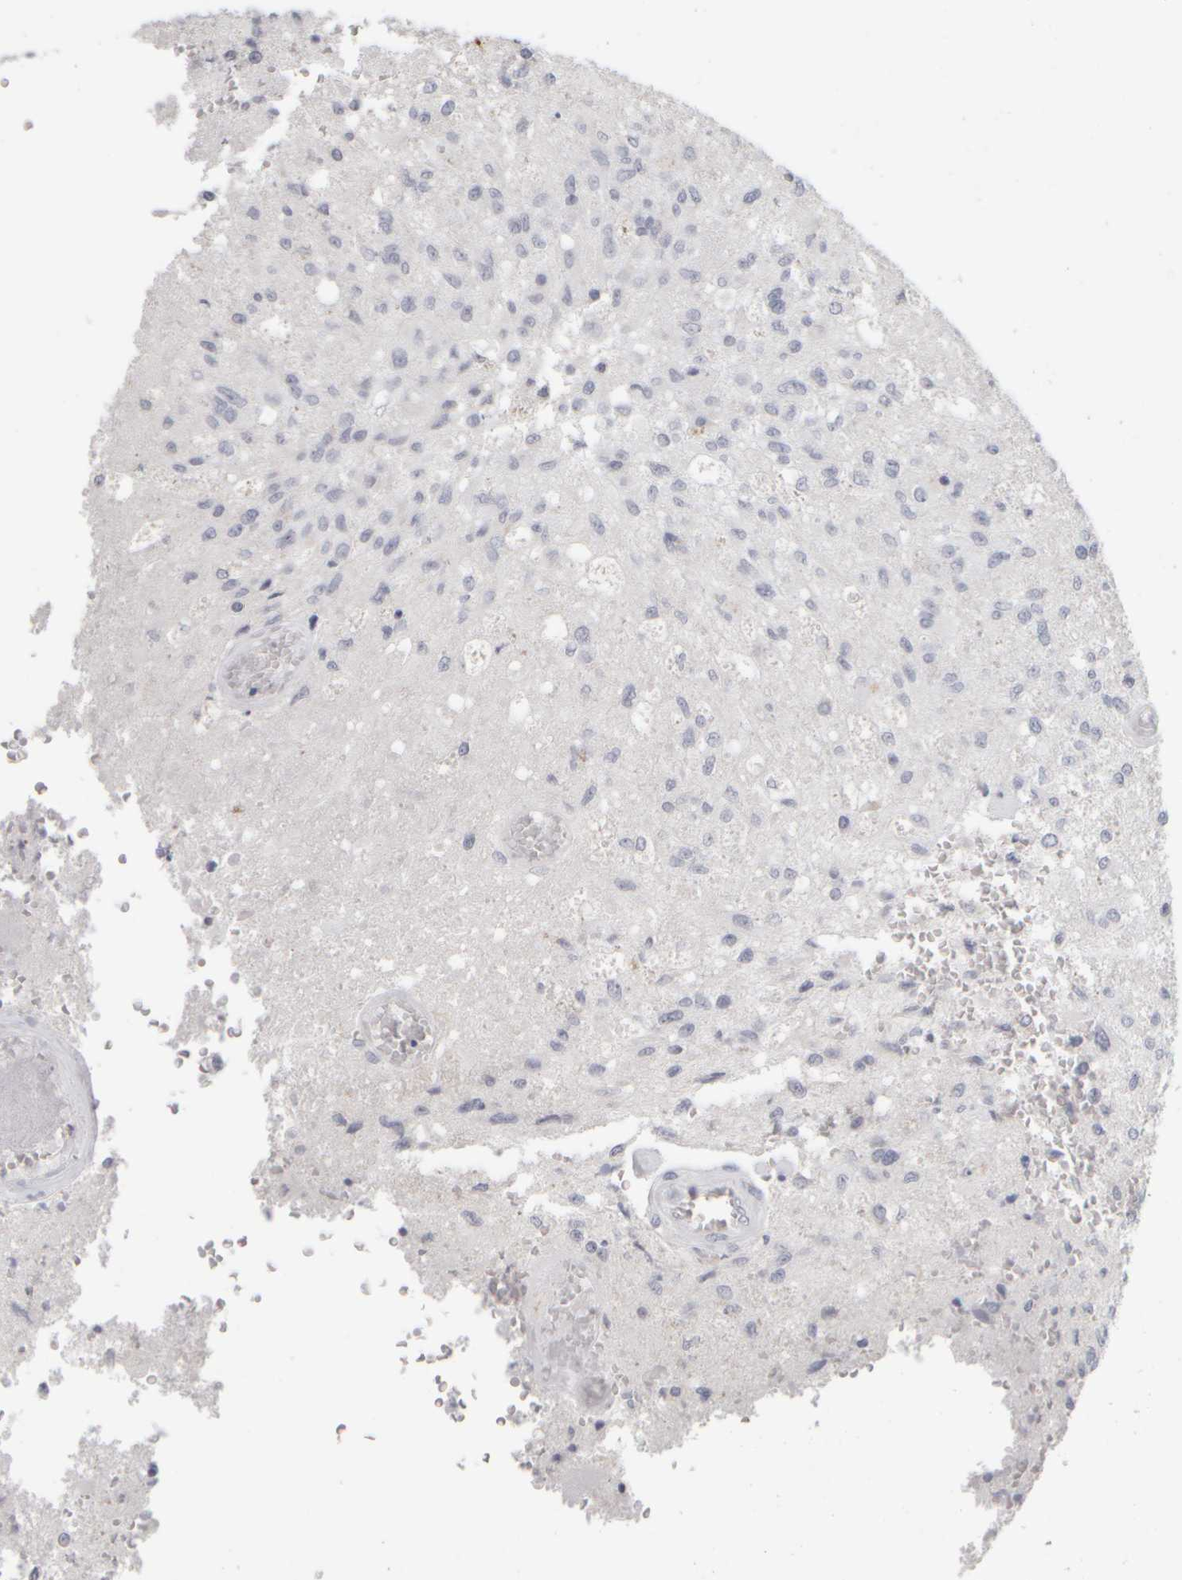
{"staining": {"intensity": "negative", "quantity": "none", "location": "none"}, "tissue": "glioma", "cell_type": "Tumor cells", "image_type": "cancer", "snomed": [{"axis": "morphology", "description": "Normal tissue, NOS"}, {"axis": "morphology", "description": "Glioma, malignant, High grade"}, {"axis": "topography", "description": "Cerebral cortex"}], "caption": "Immunohistochemistry (IHC) micrograph of human glioma stained for a protein (brown), which reveals no staining in tumor cells. (Stains: DAB (3,3'-diaminobenzidine) immunohistochemistry with hematoxylin counter stain, Microscopy: brightfield microscopy at high magnification).", "gene": "DCXR", "patient": {"sex": "male", "age": 77}}